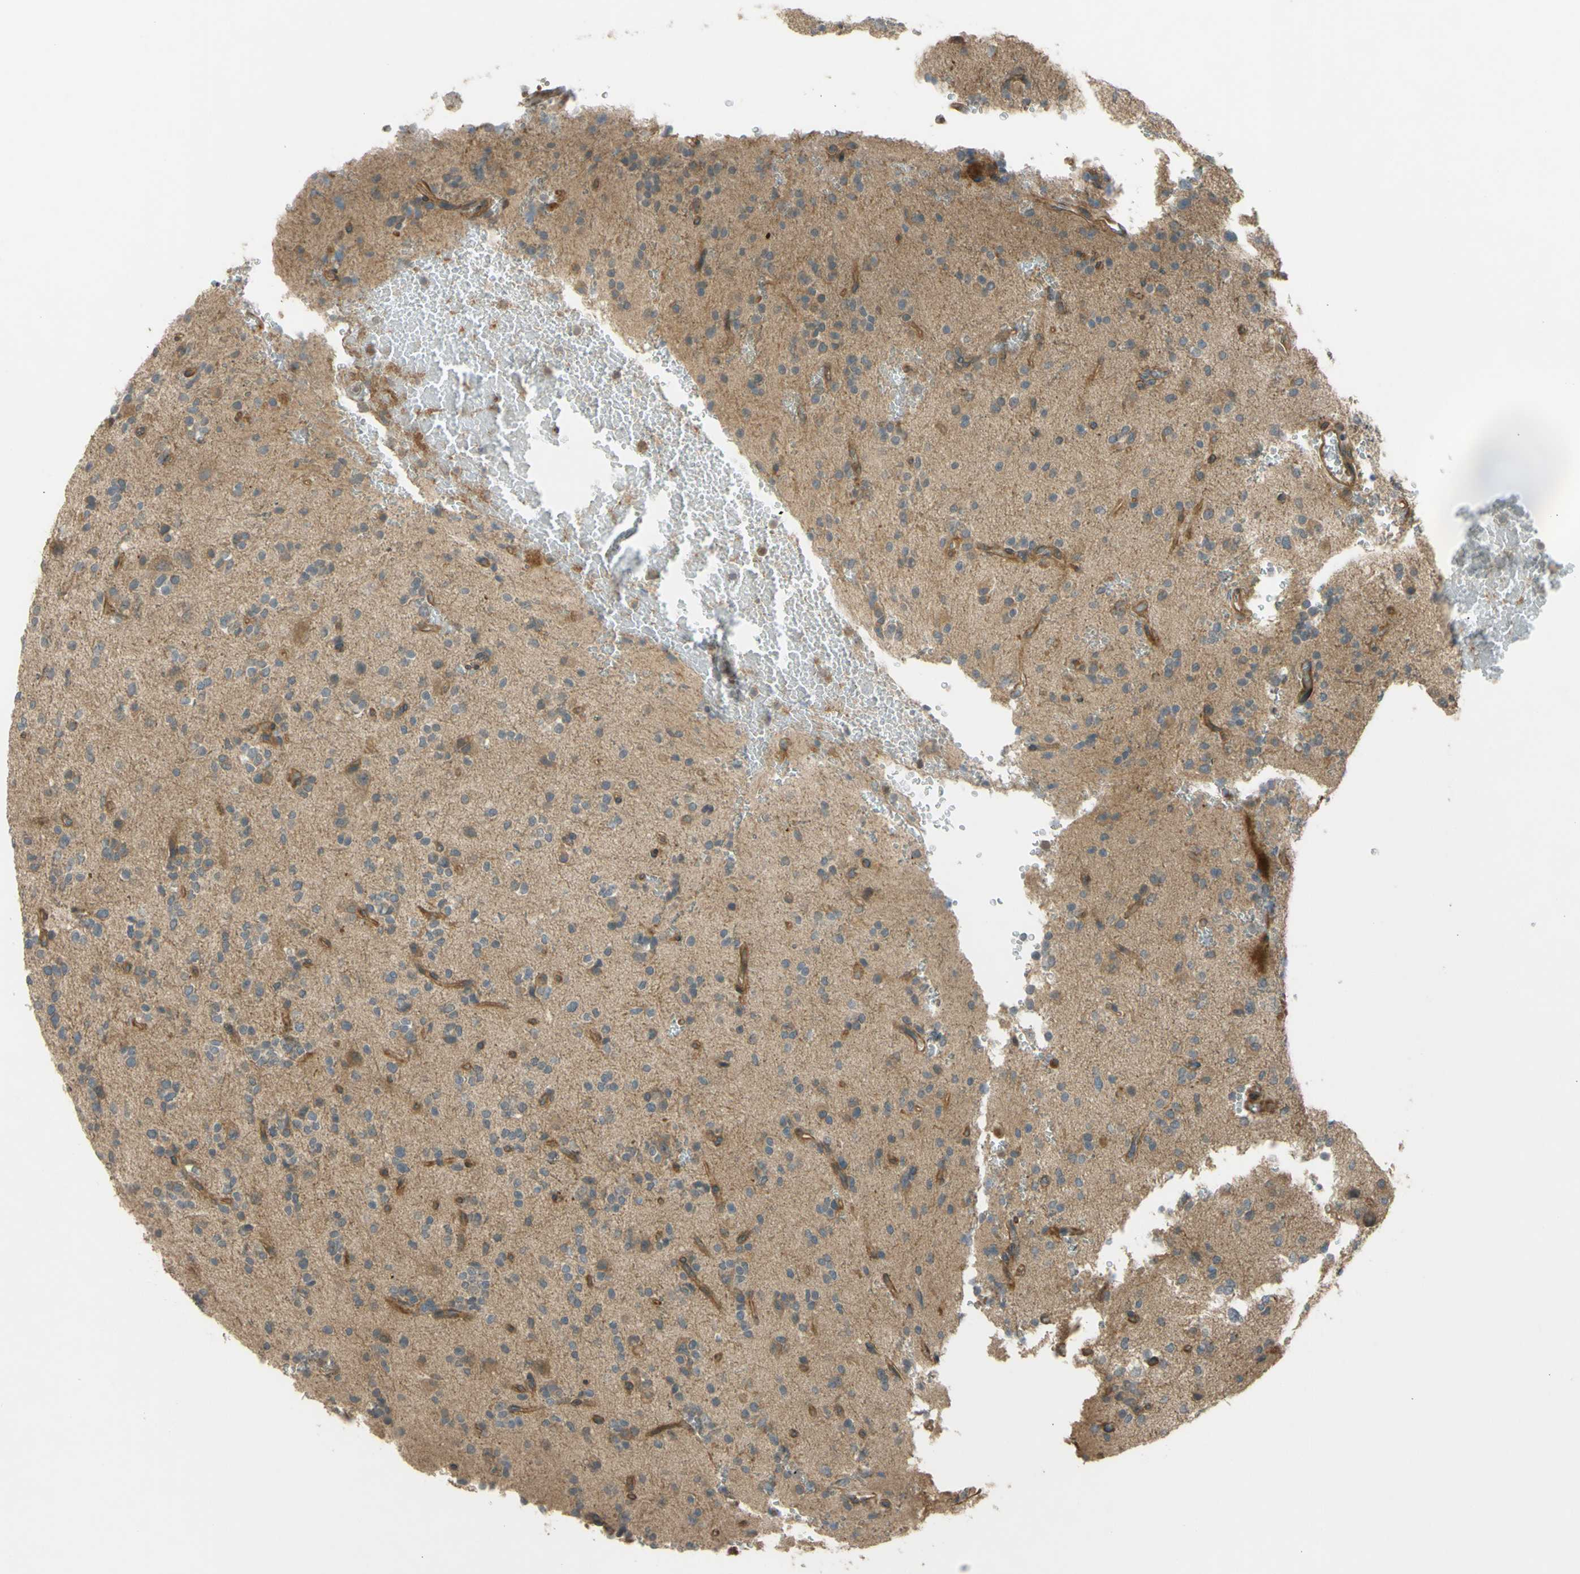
{"staining": {"intensity": "weak", "quantity": ">75%", "location": "cytoplasmic/membranous"}, "tissue": "glioma", "cell_type": "Tumor cells", "image_type": "cancer", "snomed": [{"axis": "morphology", "description": "Glioma, malignant, High grade"}, {"axis": "topography", "description": "Brain"}], "caption": "High-grade glioma (malignant) stained with a protein marker exhibits weak staining in tumor cells.", "gene": "FLII", "patient": {"sex": "male", "age": 47}}